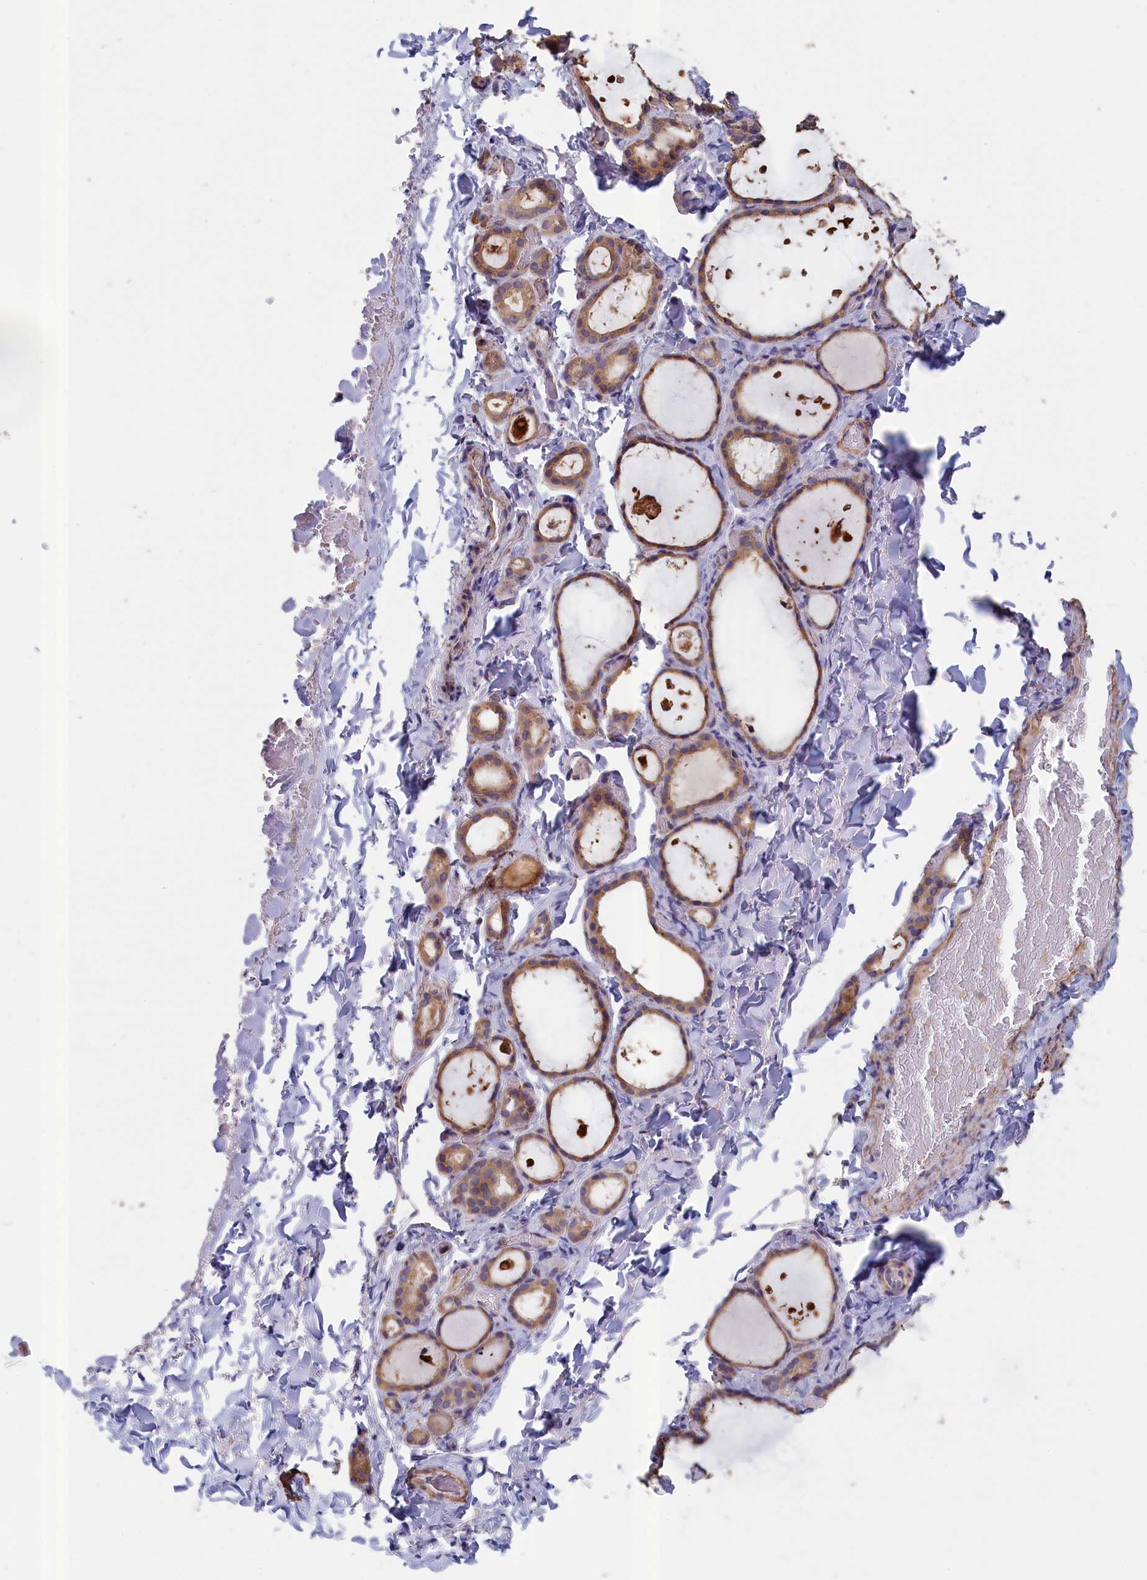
{"staining": {"intensity": "moderate", "quantity": ">75%", "location": "cytoplasmic/membranous"}, "tissue": "thyroid gland", "cell_type": "Glandular cells", "image_type": "normal", "snomed": [{"axis": "morphology", "description": "Normal tissue, NOS"}, {"axis": "topography", "description": "Thyroid gland"}], "caption": "Glandular cells demonstrate medium levels of moderate cytoplasmic/membranous staining in about >75% of cells in benign human thyroid gland.", "gene": "ANKRD2", "patient": {"sex": "female", "age": 44}}